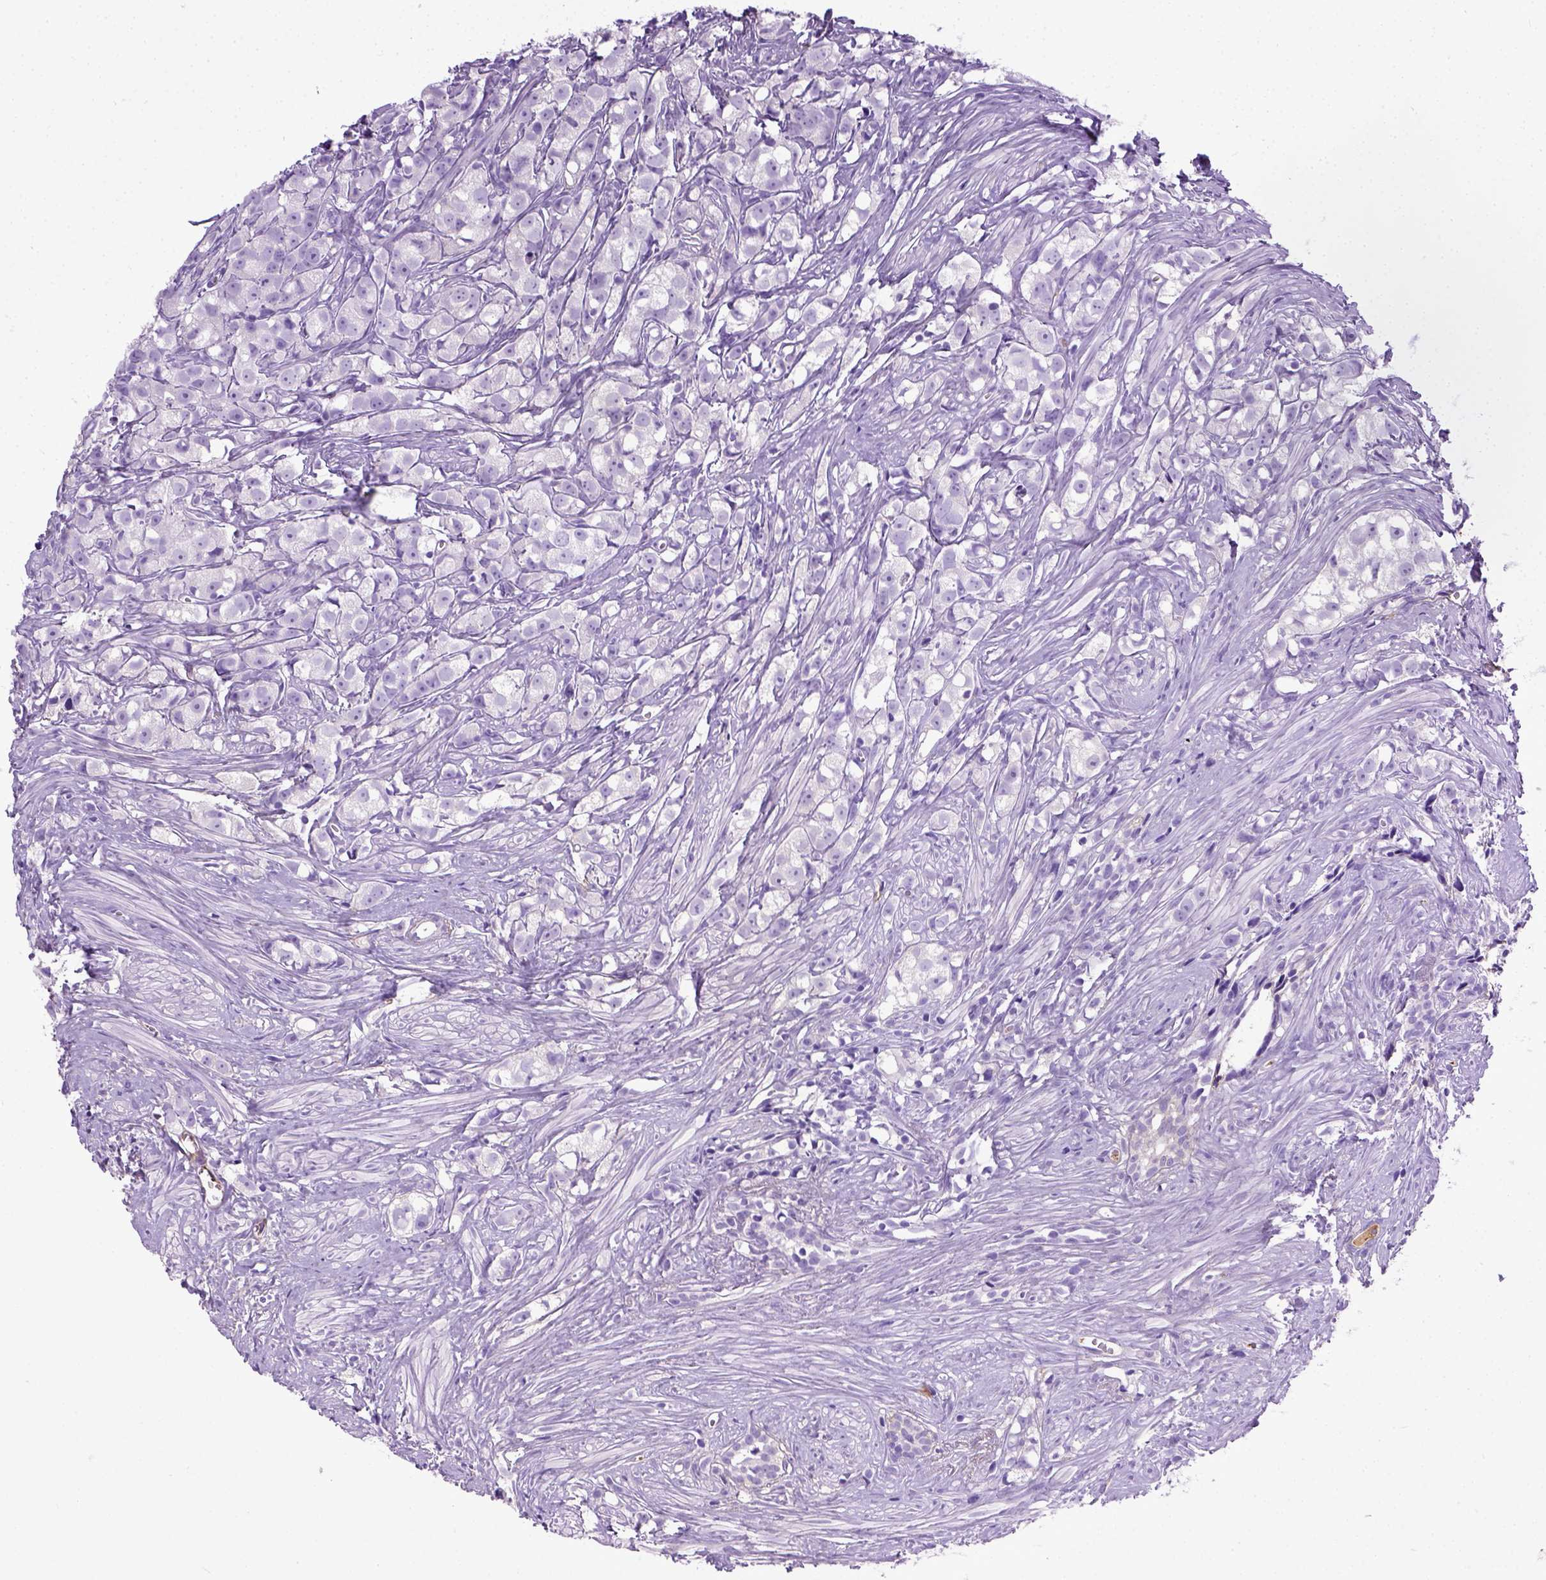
{"staining": {"intensity": "negative", "quantity": "none", "location": "none"}, "tissue": "prostate cancer", "cell_type": "Tumor cells", "image_type": "cancer", "snomed": [{"axis": "morphology", "description": "Adenocarcinoma, High grade"}, {"axis": "topography", "description": "Prostate"}], "caption": "Immunohistochemistry of high-grade adenocarcinoma (prostate) exhibits no expression in tumor cells.", "gene": "ADAMTS8", "patient": {"sex": "male", "age": 68}}